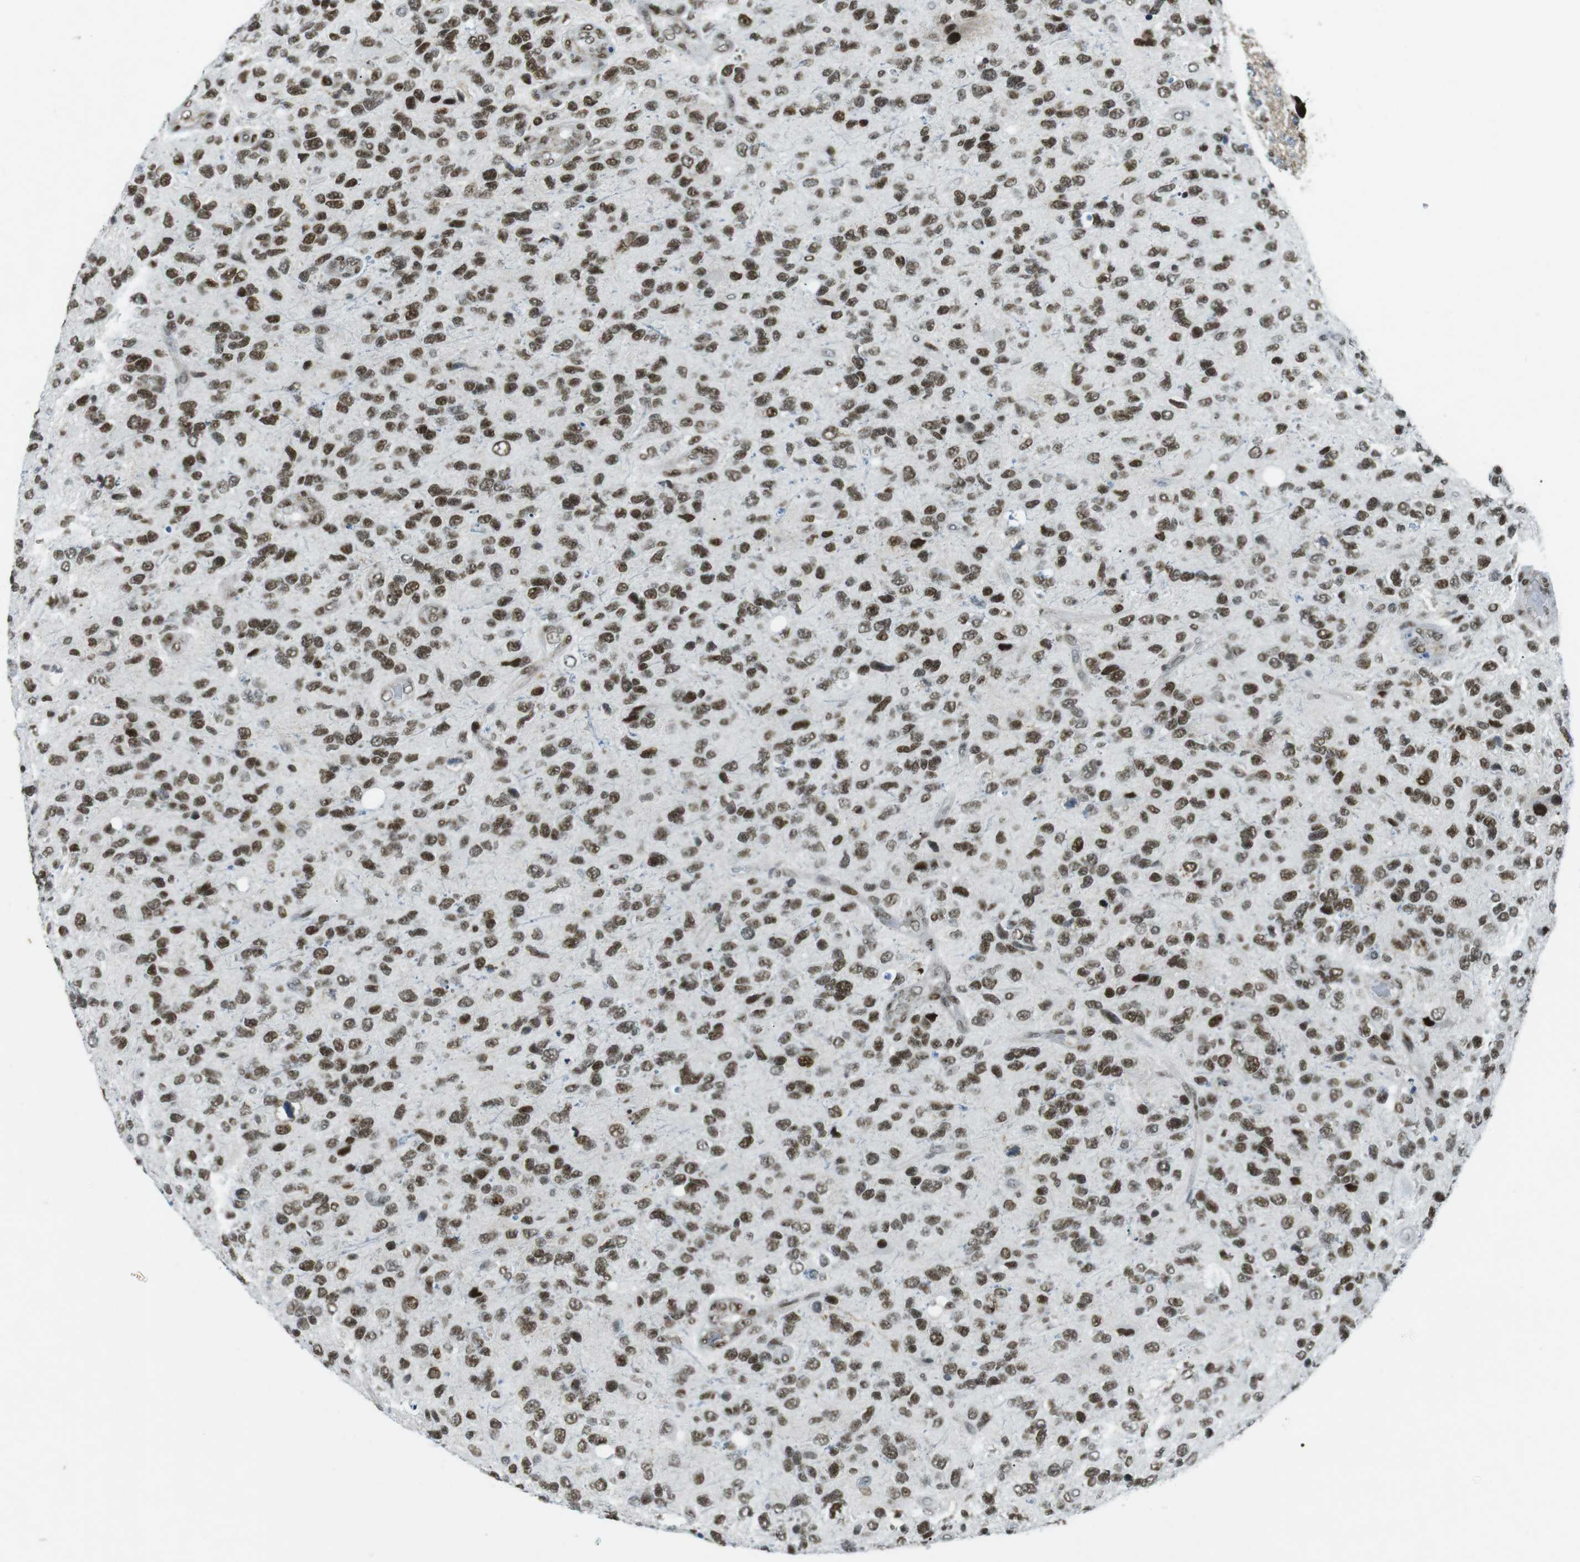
{"staining": {"intensity": "strong", "quantity": "25%-75%", "location": "nuclear"}, "tissue": "glioma", "cell_type": "Tumor cells", "image_type": "cancer", "snomed": [{"axis": "morphology", "description": "Glioma, malignant, High grade"}, {"axis": "topography", "description": "Brain"}], "caption": "Glioma stained with DAB immunohistochemistry shows high levels of strong nuclear expression in about 25%-75% of tumor cells. Nuclei are stained in blue.", "gene": "ARID1A", "patient": {"sex": "female", "age": 58}}